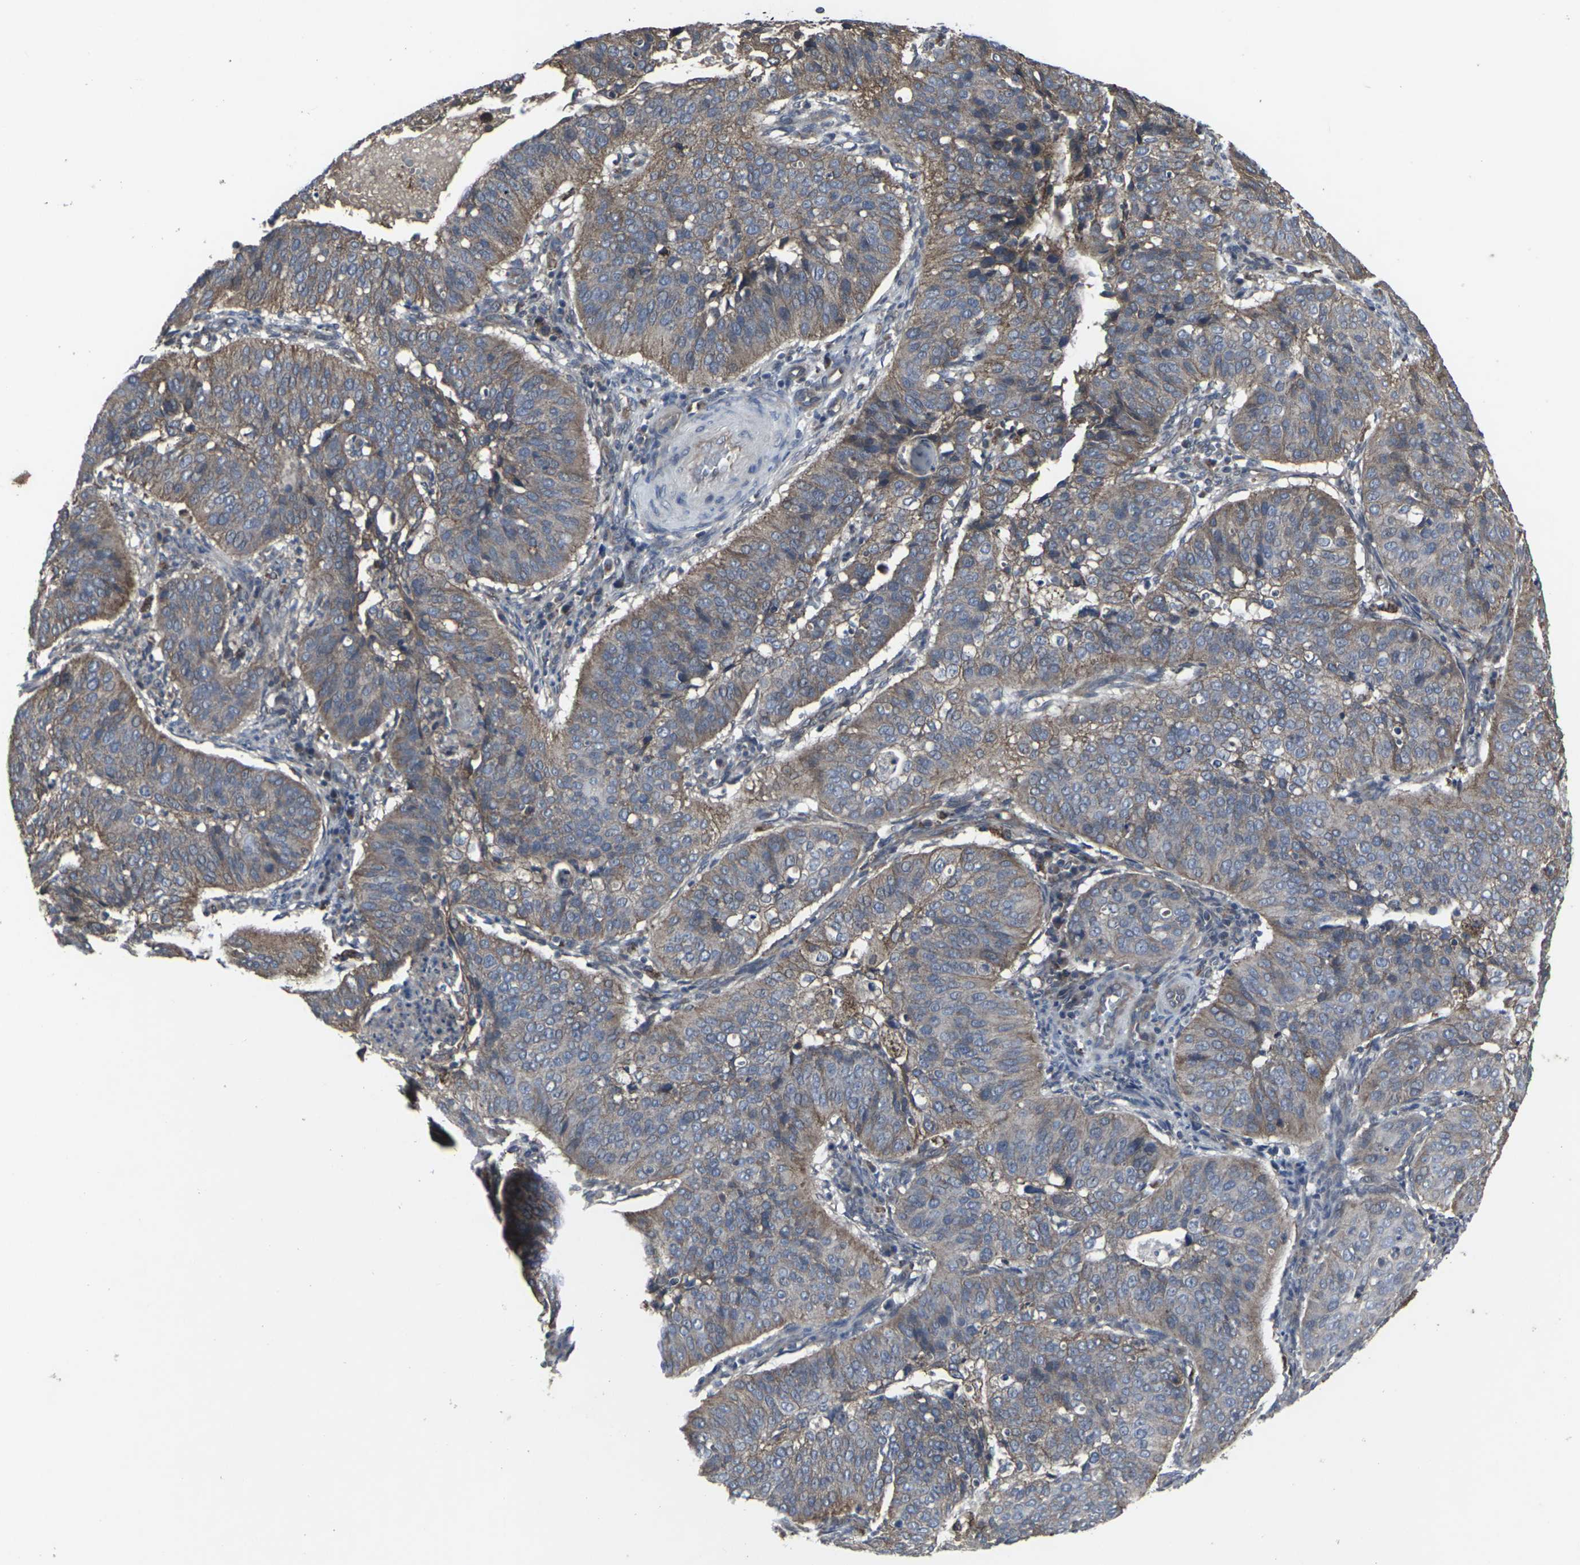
{"staining": {"intensity": "moderate", "quantity": ">75%", "location": "cytoplasmic/membranous"}, "tissue": "cervical cancer", "cell_type": "Tumor cells", "image_type": "cancer", "snomed": [{"axis": "morphology", "description": "Normal tissue, NOS"}, {"axis": "morphology", "description": "Squamous cell carcinoma, NOS"}, {"axis": "topography", "description": "Cervix"}], "caption": "There is medium levels of moderate cytoplasmic/membranous expression in tumor cells of squamous cell carcinoma (cervical), as demonstrated by immunohistochemical staining (brown color).", "gene": "MAPKAPK2", "patient": {"sex": "female", "age": 39}}